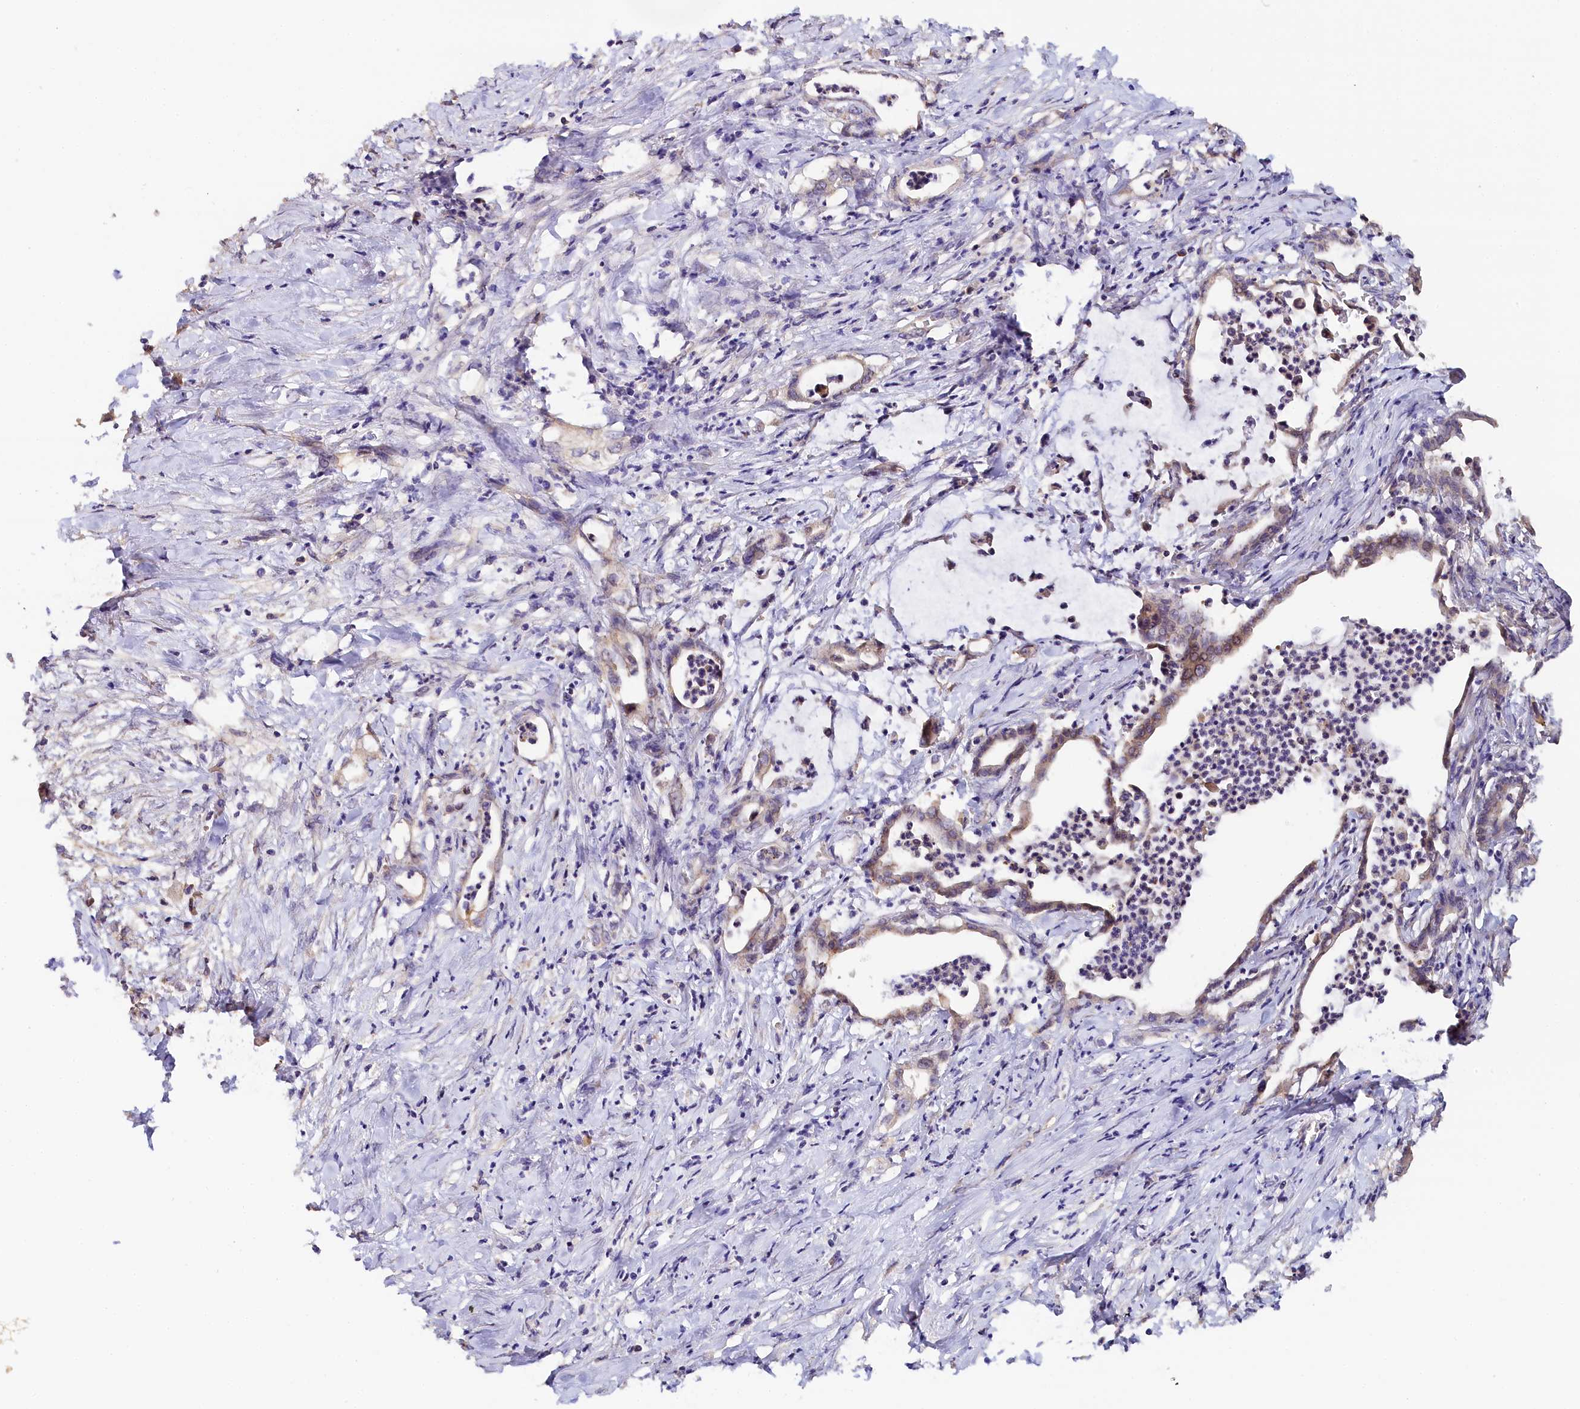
{"staining": {"intensity": "weak", "quantity": "<25%", "location": "cytoplasmic/membranous"}, "tissue": "pancreatic cancer", "cell_type": "Tumor cells", "image_type": "cancer", "snomed": [{"axis": "morphology", "description": "Adenocarcinoma, NOS"}, {"axis": "topography", "description": "Pancreas"}], "caption": "Immunohistochemistry micrograph of neoplastic tissue: pancreatic adenocarcinoma stained with DAB displays no significant protein expression in tumor cells. (Brightfield microscopy of DAB (3,3'-diaminobenzidine) immunohistochemistry at high magnification).", "gene": "KATNB1", "patient": {"sex": "female", "age": 55}}